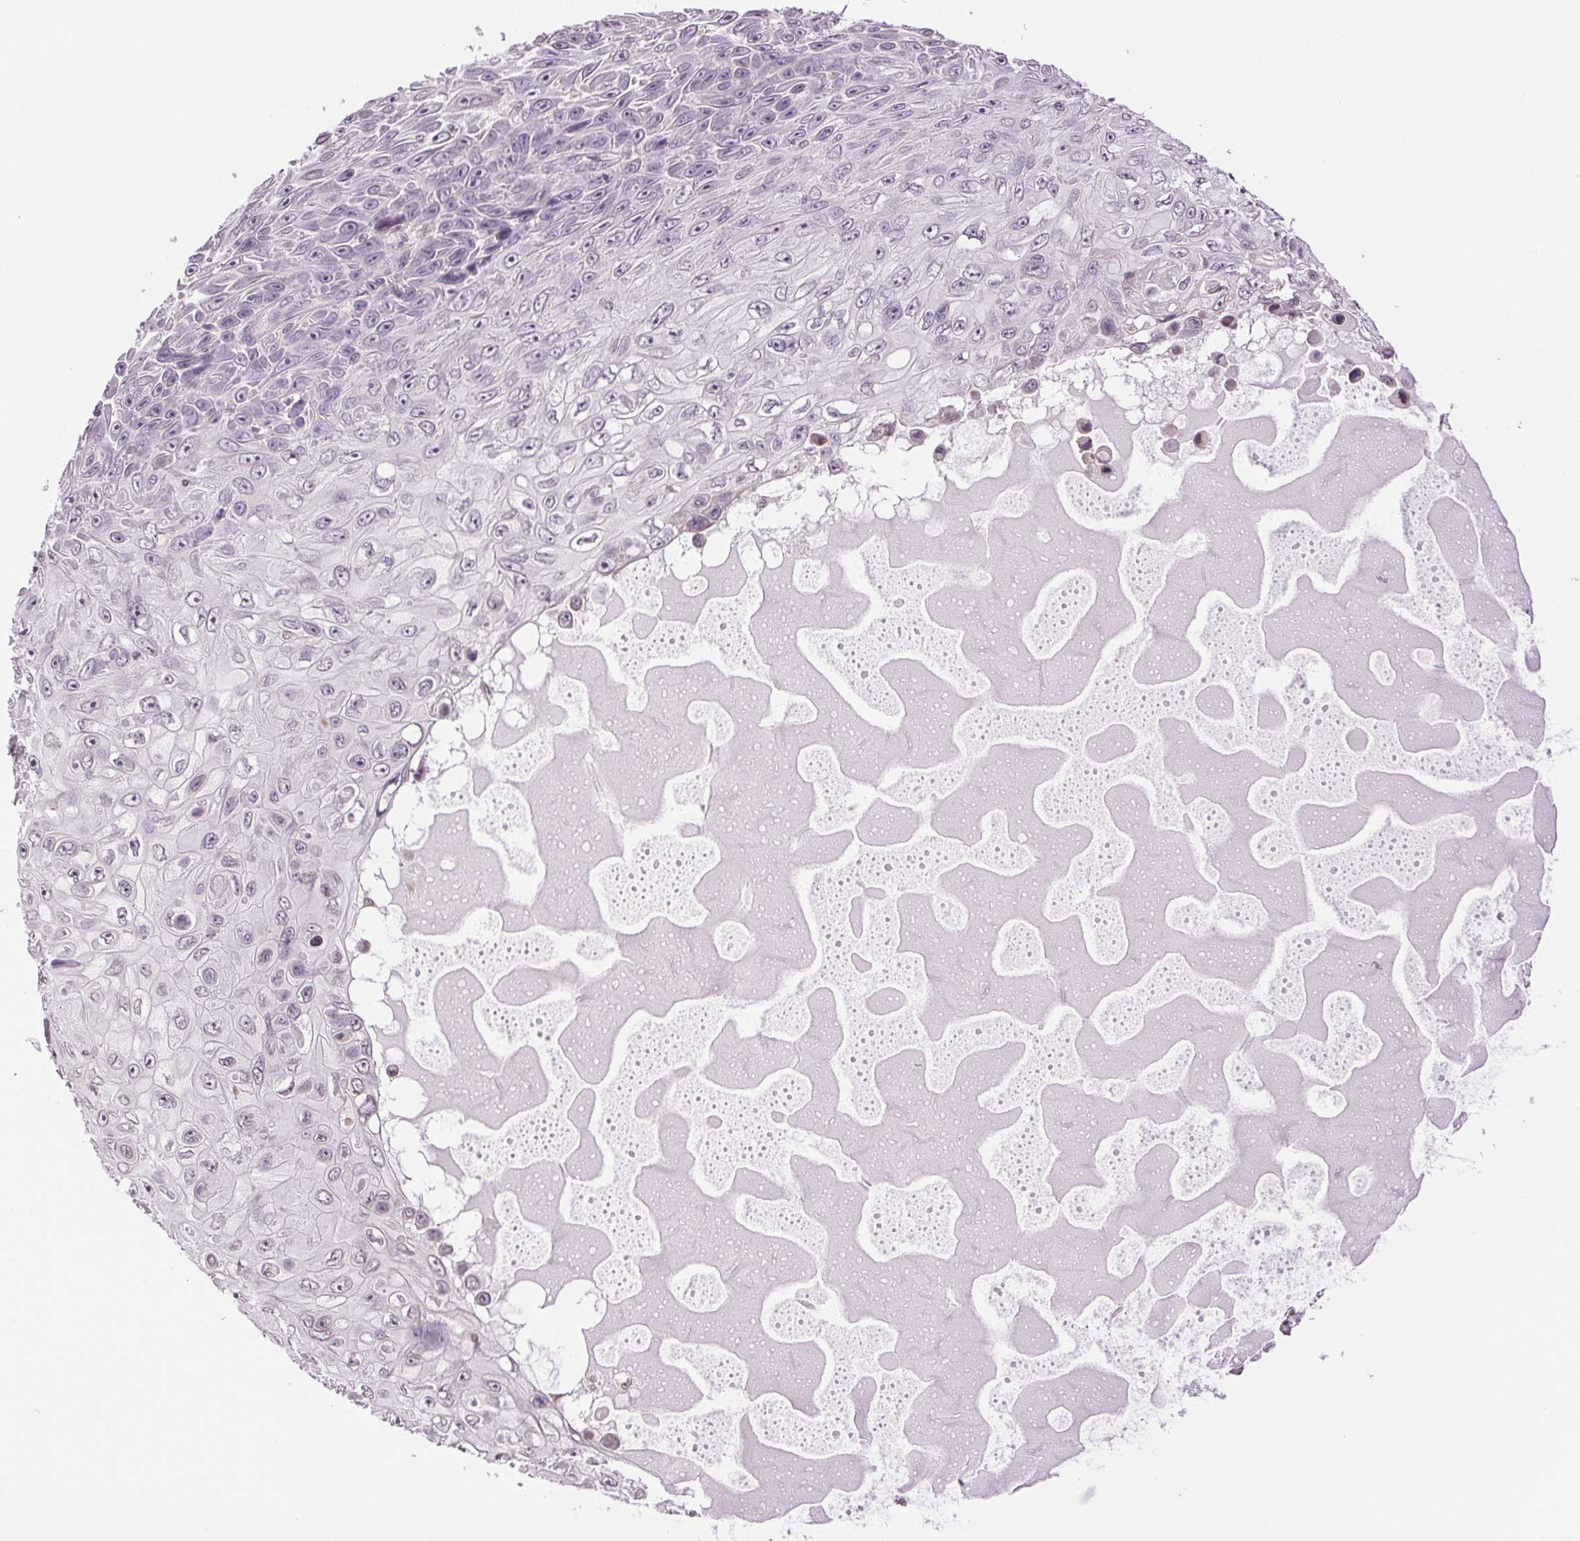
{"staining": {"intensity": "negative", "quantity": "none", "location": "none"}, "tissue": "skin cancer", "cell_type": "Tumor cells", "image_type": "cancer", "snomed": [{"axis": "morphology", "description": "Squamous cell carcinoma, NOS"}, {"axis": "topography", "description": "Skin"}], "caption": "The histopathology image exhibits no significant staining in tumor cells of skin cancer.", "gene": "TNNT3", "patient": {"sex": "male", "age": 82}}